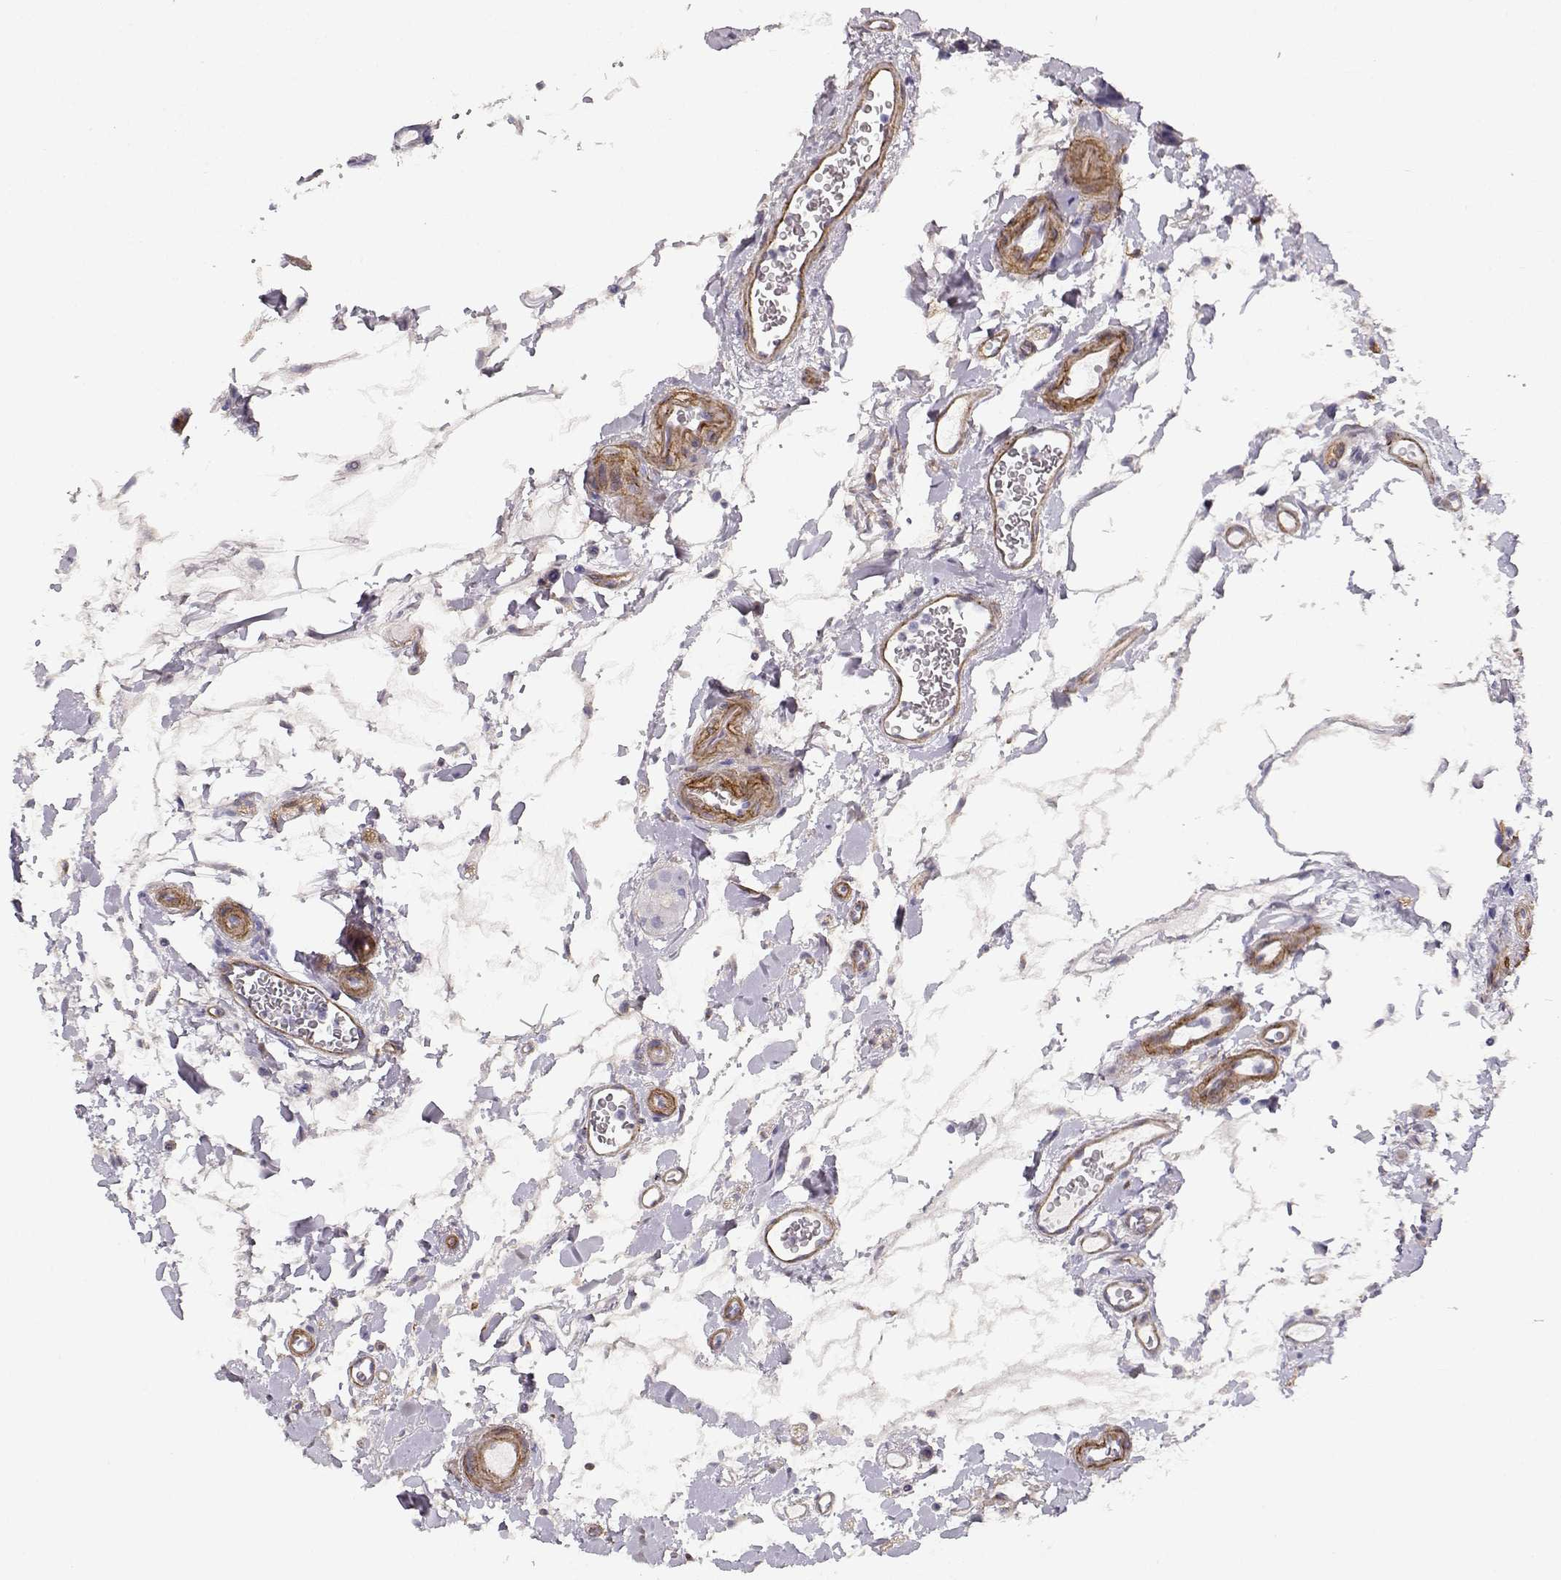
{"staining": {"intensity": "negative", "quantity": "none", "location": "none"}, "tissue": "small intestine", "cell_type": "Glandular cells", "image_type": "normal", "snomed": [{"axis": "morphology", "description": "Normal tissue, NOS"}, {"axis": "topography", "description": "Small intestine"}], "caption": "Glandular cells are negative for brown protein staining in normal small intestine. (DAB (3,3'-diaminobenzidine) immunohistochemistry (IHC) with hematoxylin counter stain).", "gene": "LAMC1", "patient": {"sex": "female", "age": 44}}